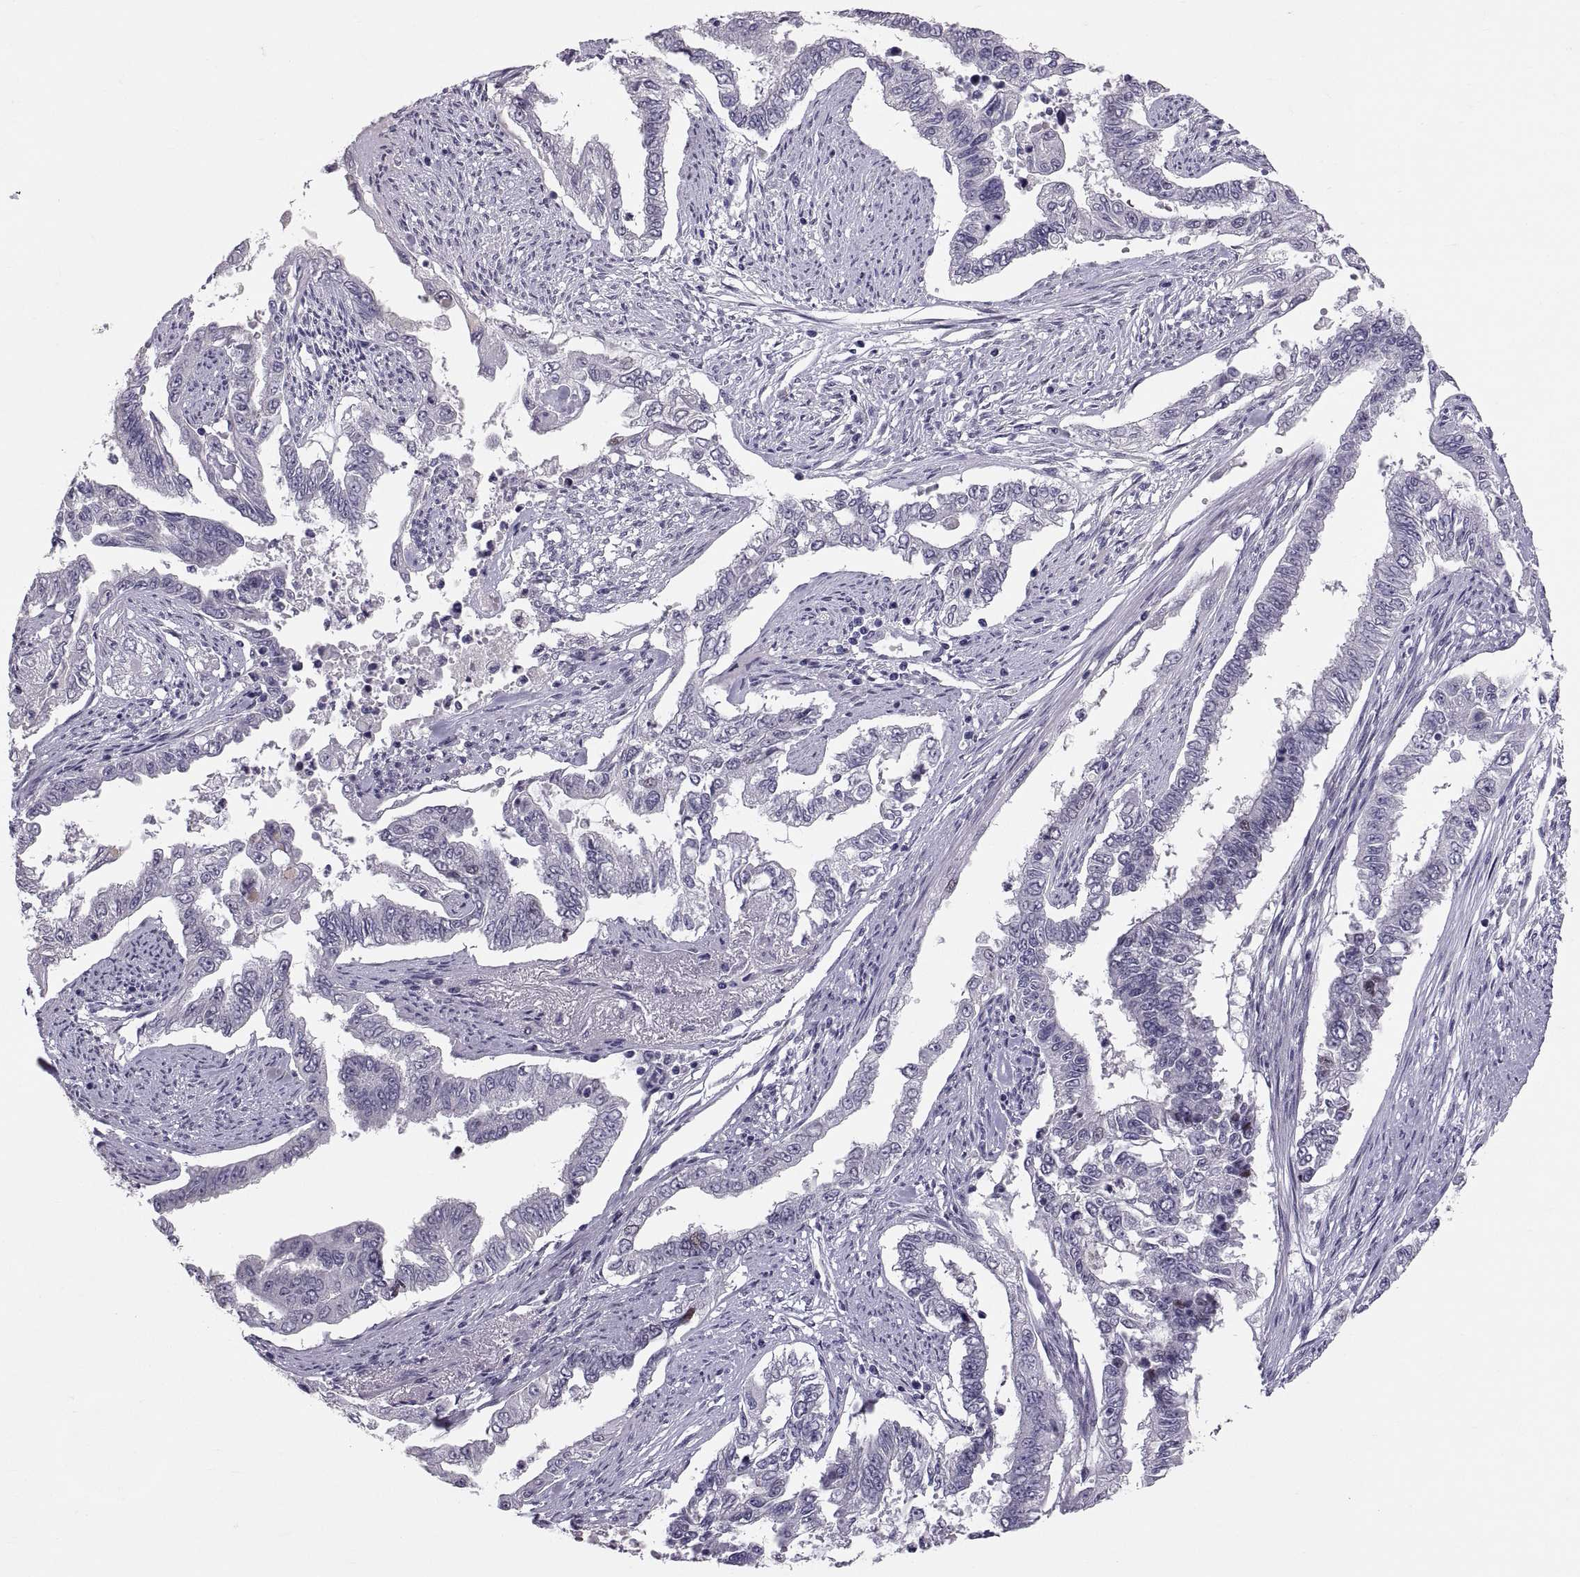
{"staining": {"intensity": "negative", "quantity": "none", "location": "none"}, "tissue": "endometrial cancer", "cell_type": "Tumor cells", "image_type": "cancer", "snomed": [{"axis": "morphology", "description": "Adenocarcinoma, NOS"}, {"axis": "topography", "description": "Uterus"}], "caption": "IHC histopathology image of adenocarcinoma (endometrial) stained for a protein (brown), which reveals no positivity in tumor cells.", "gene": "PTN", "patient": {"sex": "female", "age": 59}}